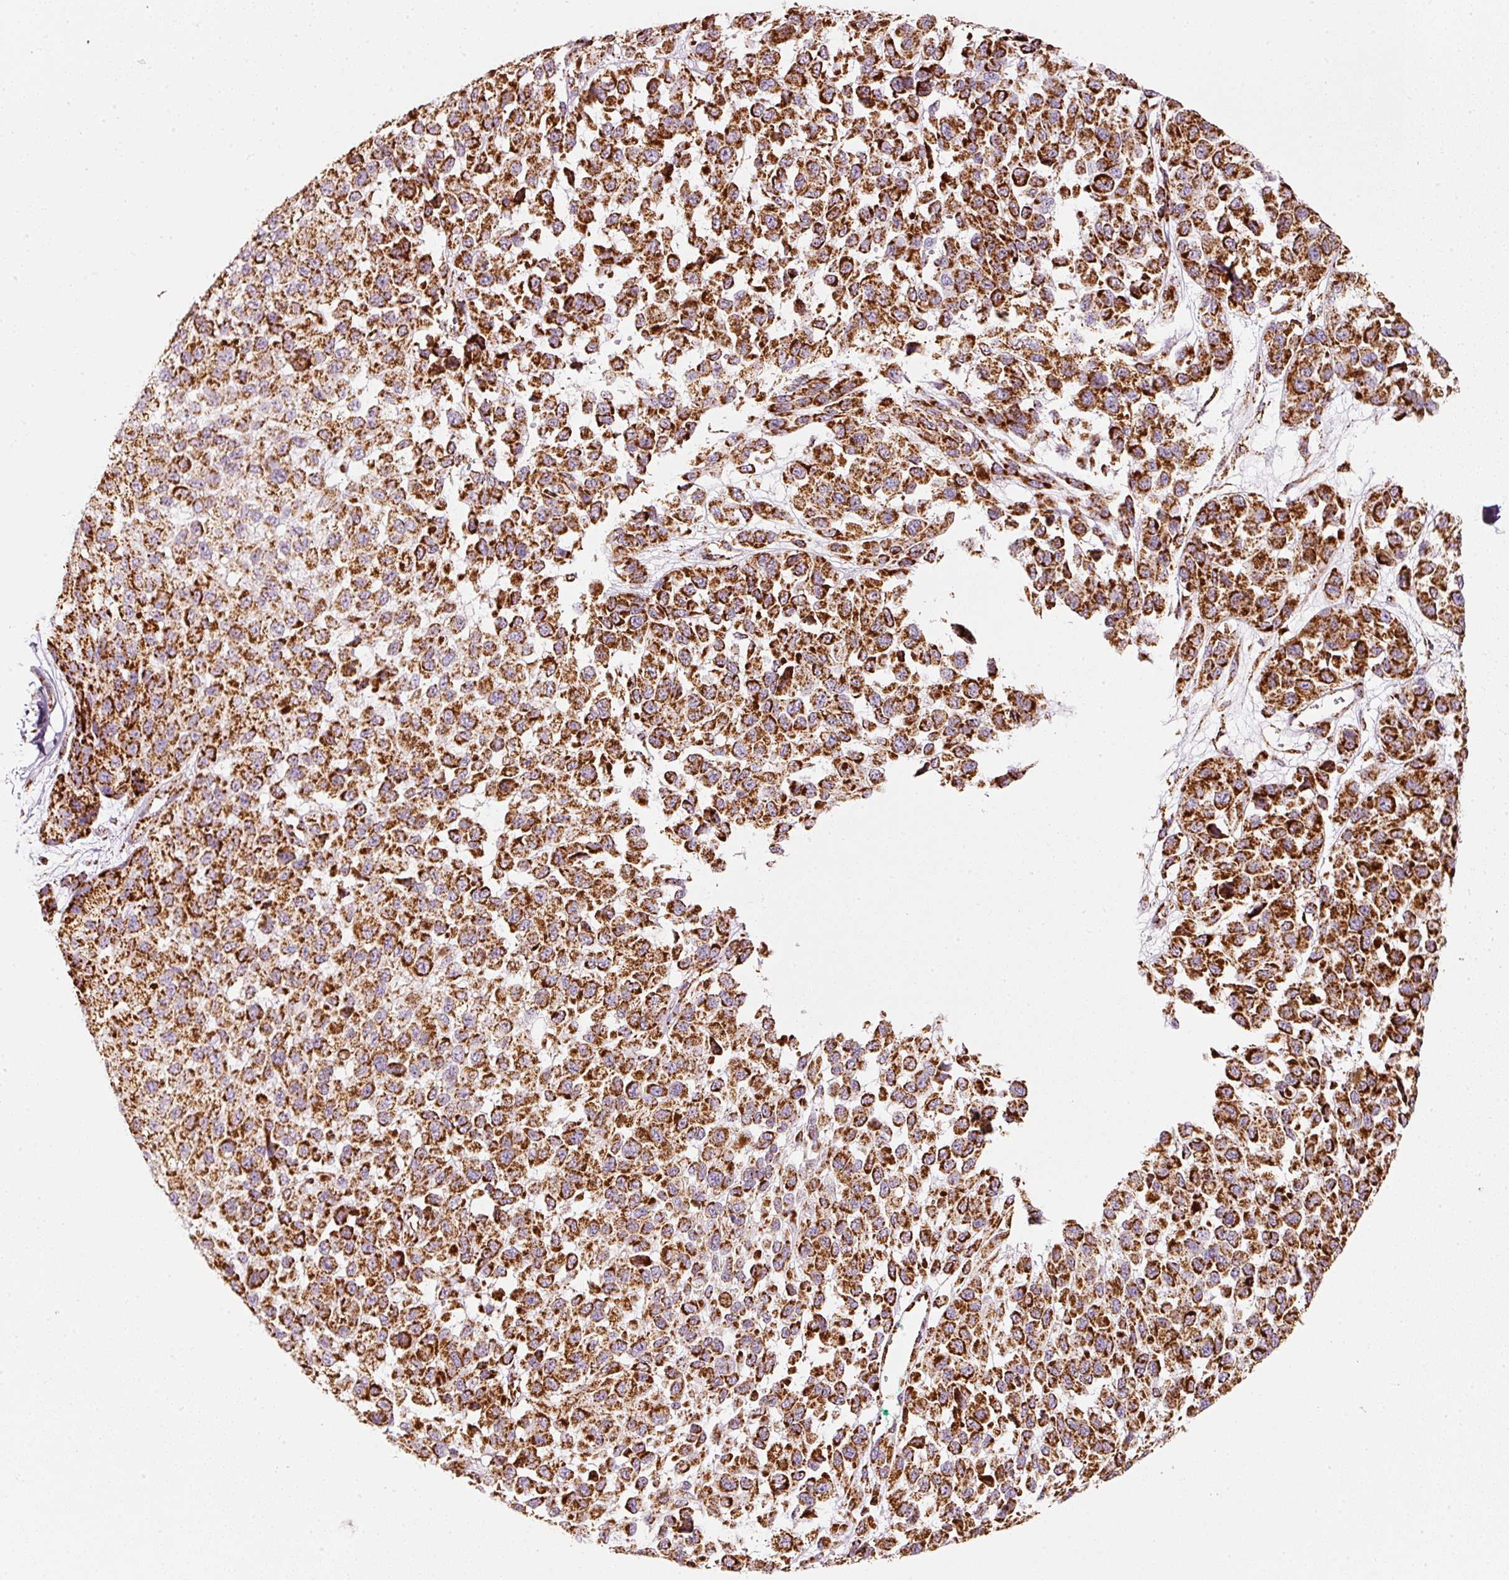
{"staining": {"intensity": "strong", "quantity": ">75%", "location": "cytoplasmic/membranous"}, "tissue": "melanoma", "cell_type": "Tumor cells", "image_type": "cancer", "snomed": [{"axis": "morphology", "description": "Malignant melanoma, NOS"}, {"axis": "topography", "description": "Skin"}], "caption": "IHC of human melanoma exhibits high levels of strong cytoplasmic/membranous positivity in approximately >75% of tumor cells.", "gene": "MT-CO2", "patient": {"sex": "male", "age": 62}}